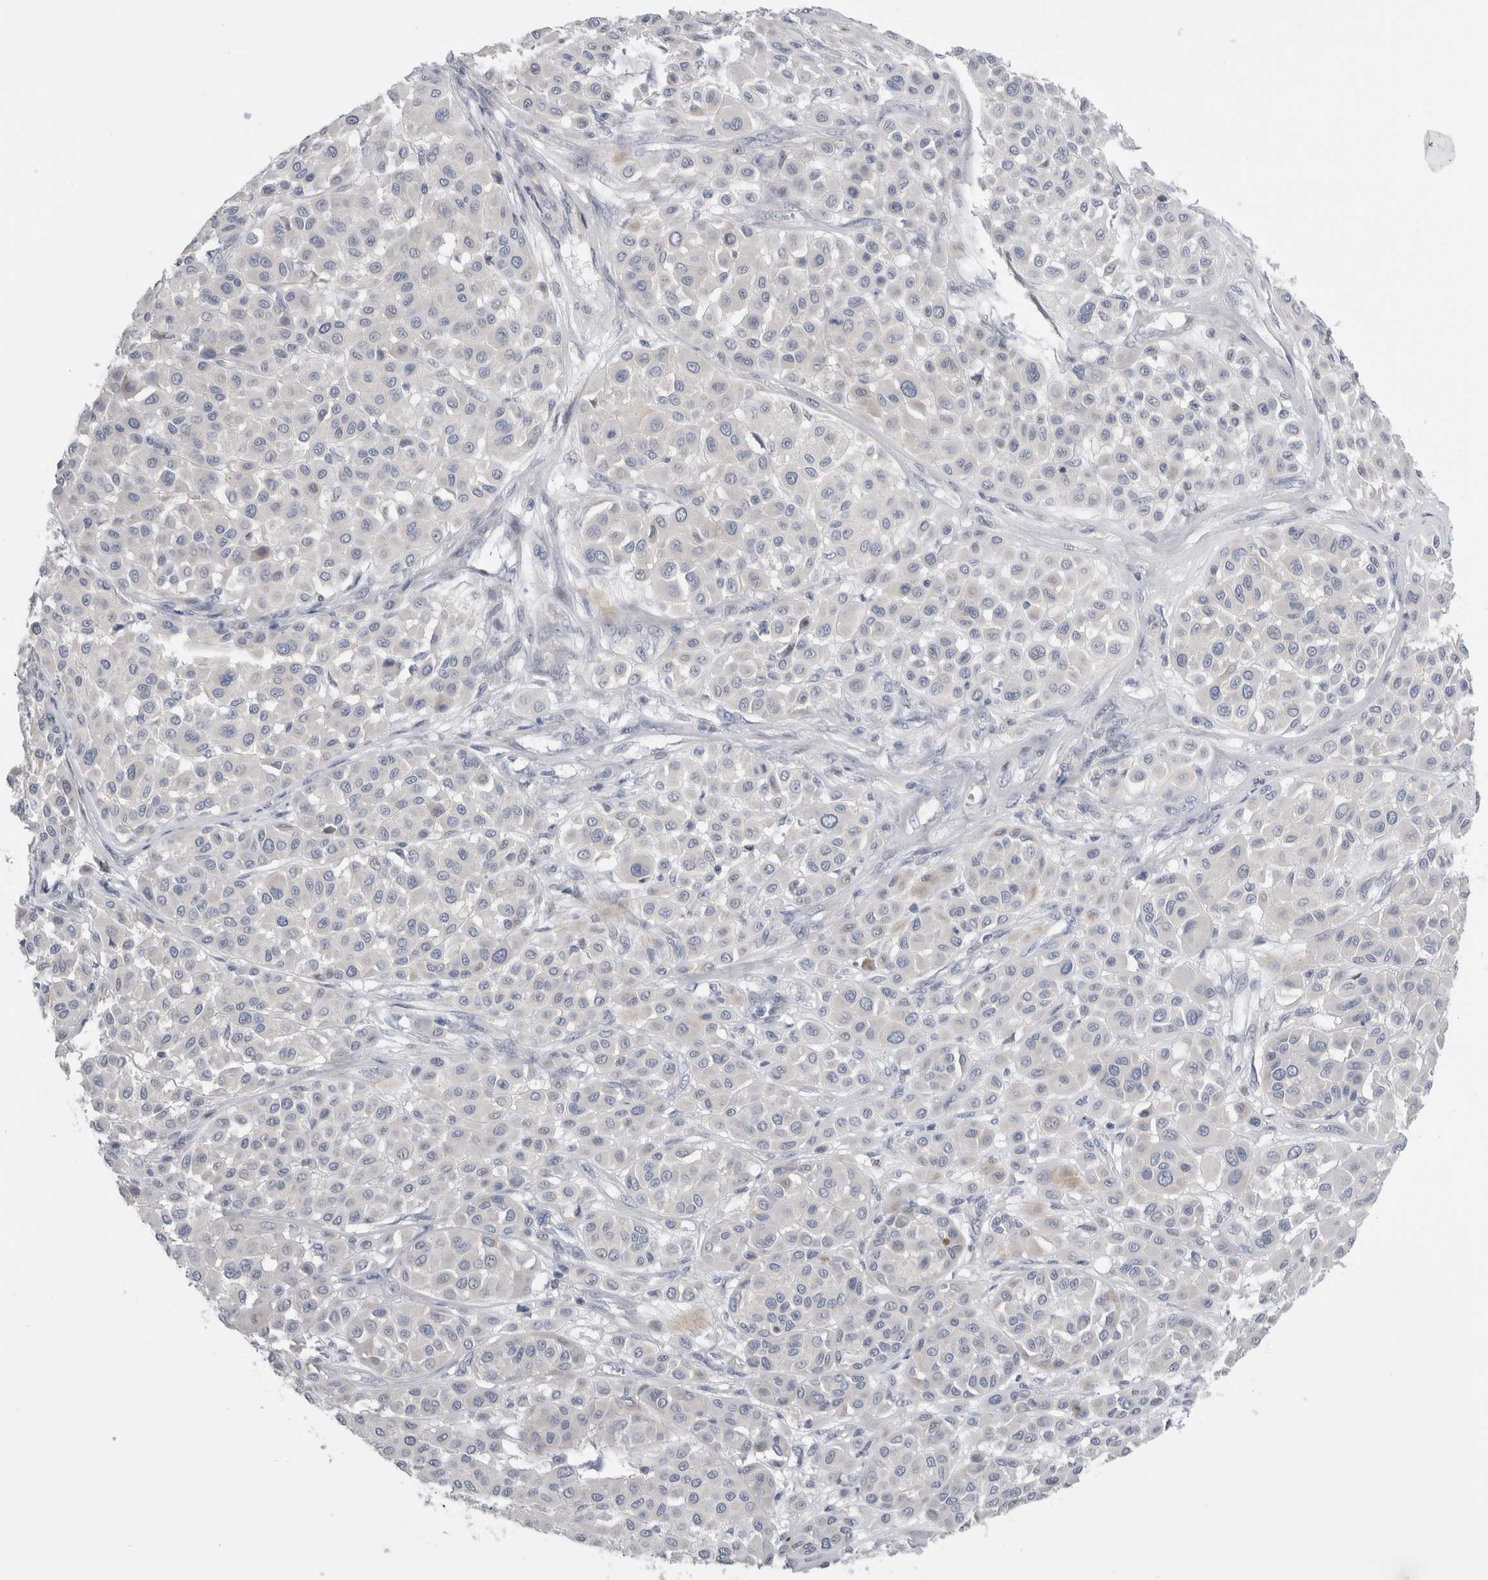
{"staining": {"intensity": "negative", "quantity": "none", "location": "none"}, "tissue": "melanoma", "cell_type": "Tumor cells", "image_type": "cancer", "snomed": [{"axis": "morphology", "description": "Malignant melanoma, Metastatic site"}, {"axis": "topography", "description": "Soft tissue"}], "caption": "IHC of human melanoma demonstrates no staining in tumor cells.", "gene": "SLC20A2", "patient": {"sex": "male", "age": 41}}